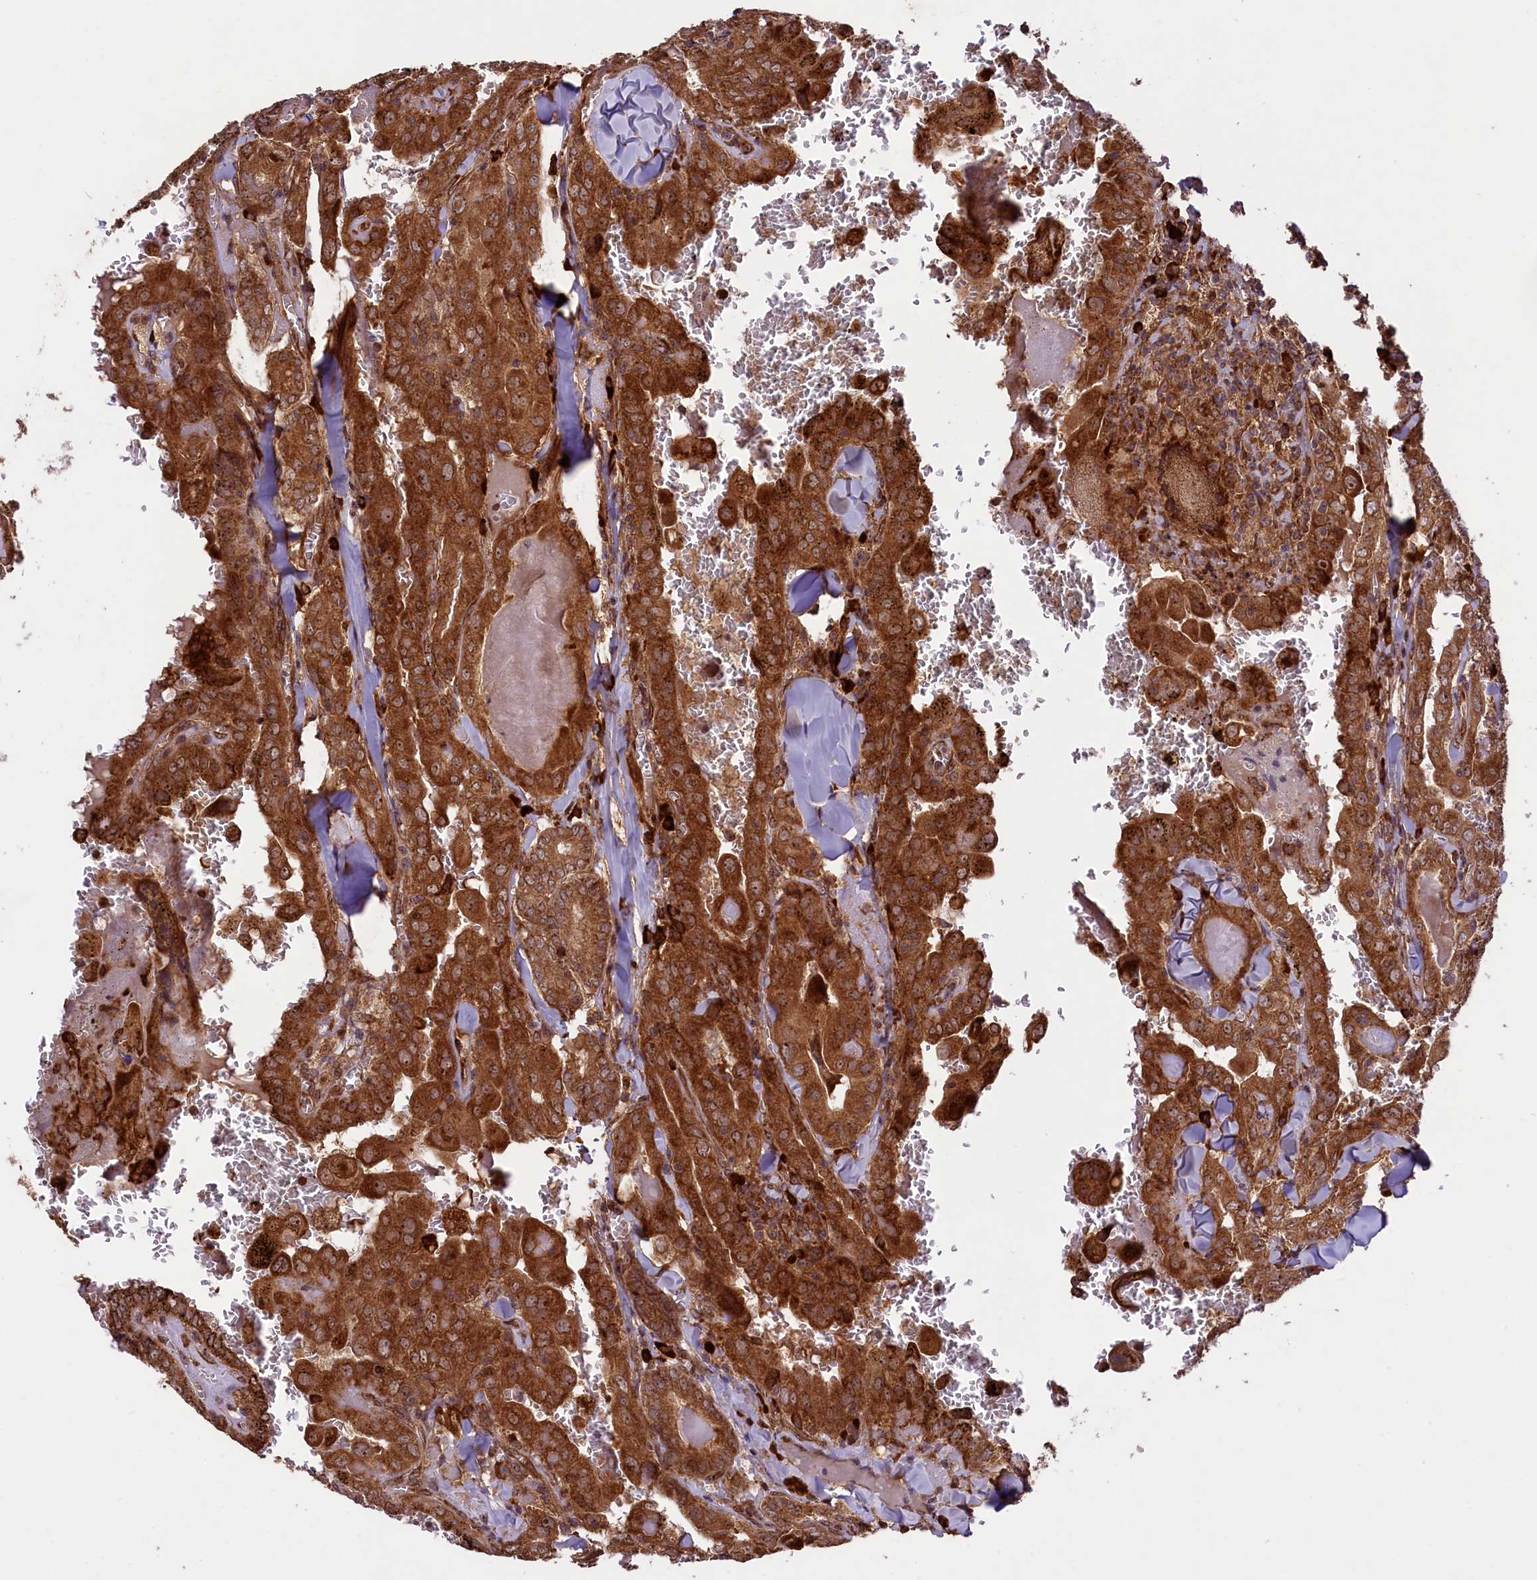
{"staining": {"intensity": "strong", "quantity": ">75%", "location": "cytoplasmic/membranous"}, "tissue": "thyroid cancer", "cell_type": "Tumor cells", "image_type": "cancer", "snomed": [{"axis": "morphology", "description": "Papillary adenocarcinoma, NOS"}, {"axis": "topography", "description": "Thyroid gland"}], "caption": "High-power microscopy captured an immunohistochemistry image of thyroid cancer, revealing strong cytoplasmic/membranous positivity in approximately >75% of tumor cells. (DAB IHC, brown staining for protein, blue staining for nuclei).", "gene": "LARP4", "patient": {"sex": "female", "age": 72}}